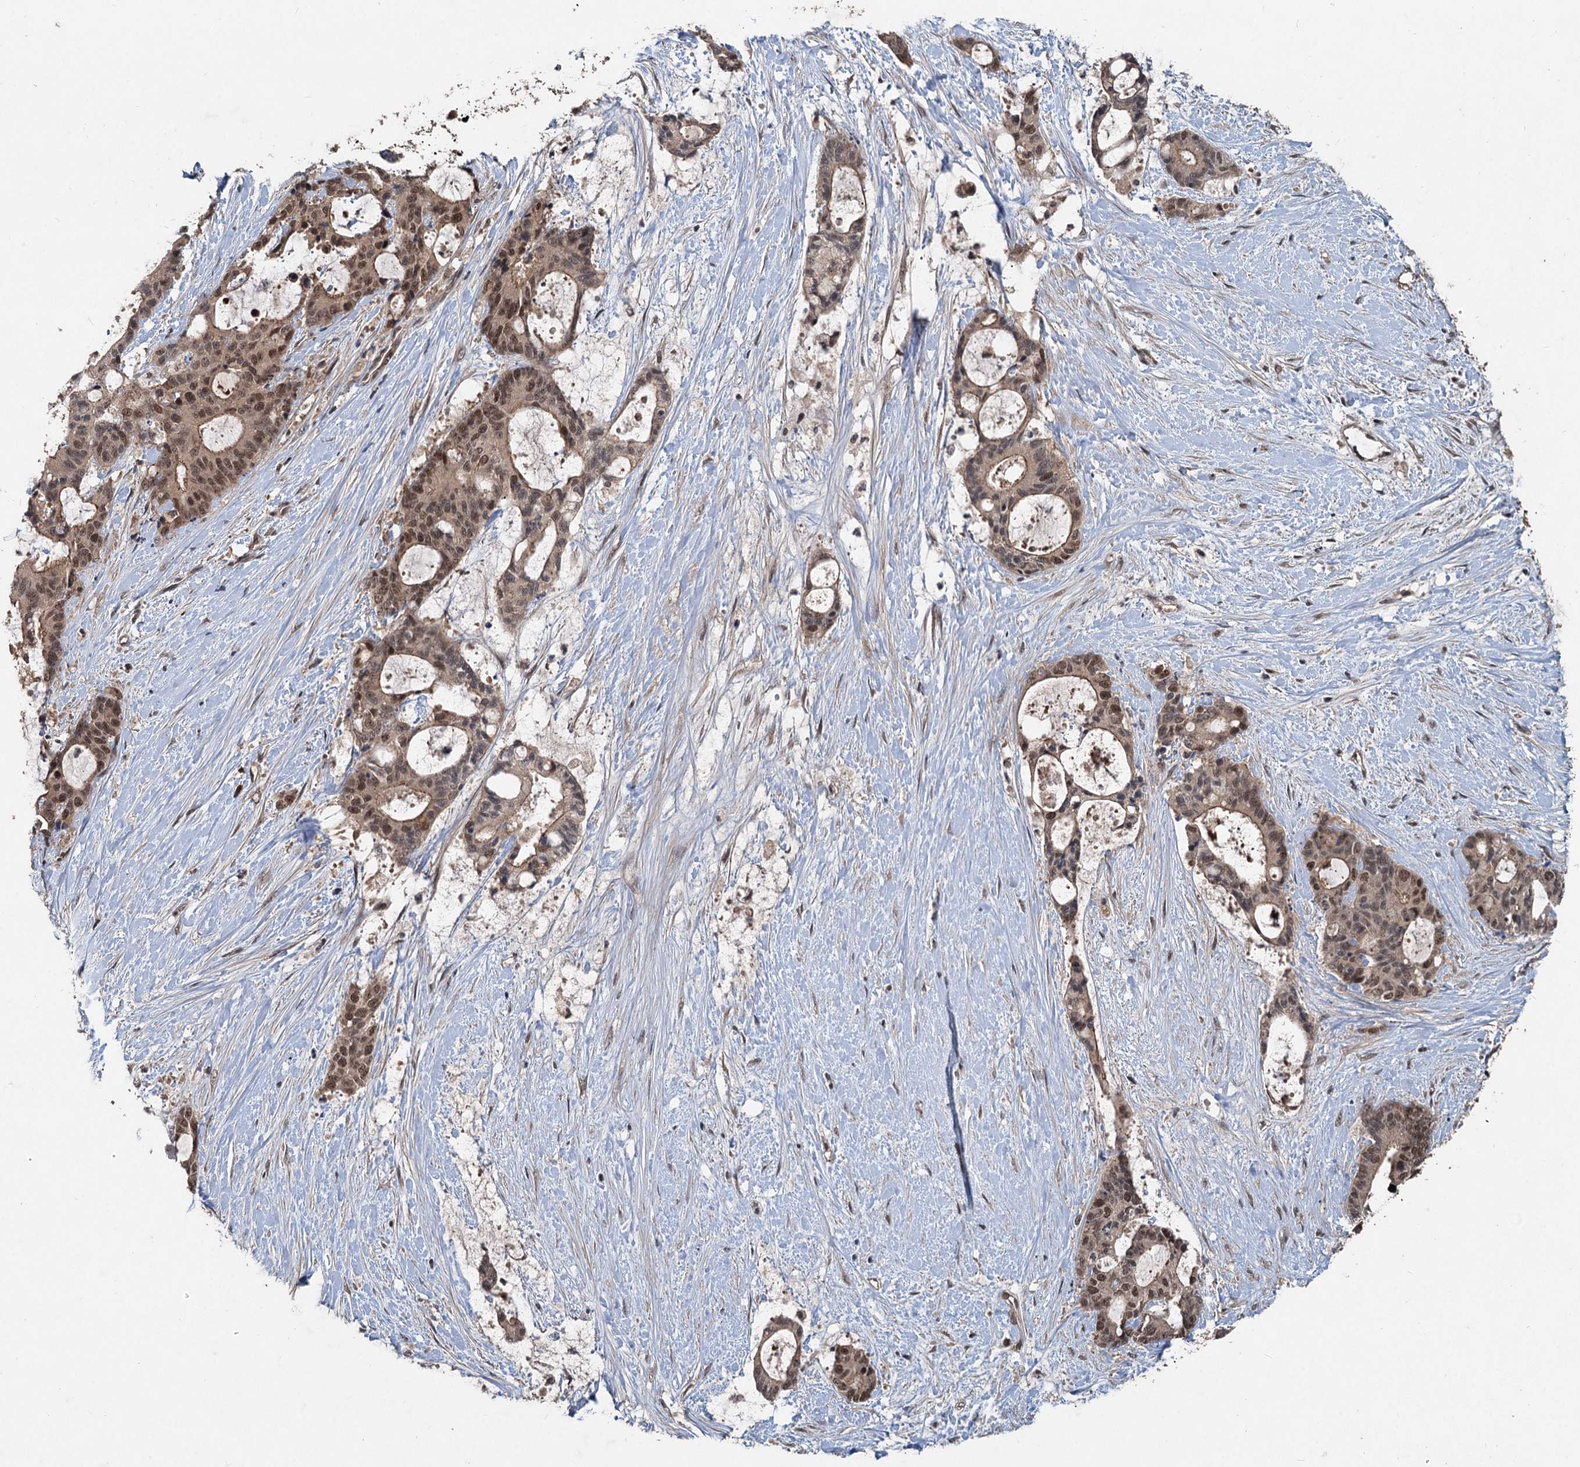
{"staining": {"intensity": "moderate", "quantity": ">75%", "location": "cytoplasmic/membranous,nuclear"}, "tissue": "liver cancer", "cell_type": "Tumor cells", "image_type": "cancer", "snomed": [{"axis": "morphology", "description": "Normal tissue, NOS"}, {"axis": "morphology", "description": "Cholangiocarcinoma"}, {"axis": "topography", "description": "Liver"}, {"axis": "topography", "description": "Peripheral nerve tissue"}], "caption": "Immunohistochemical staining of human liver cholangiocarcinoma exhibits moderate cytoplasmic/membranous and nuclear protein expression in approximately >75% of tumor cells.", "gene": "RITA1", "patient": {"sex": "female", "age": 73}}